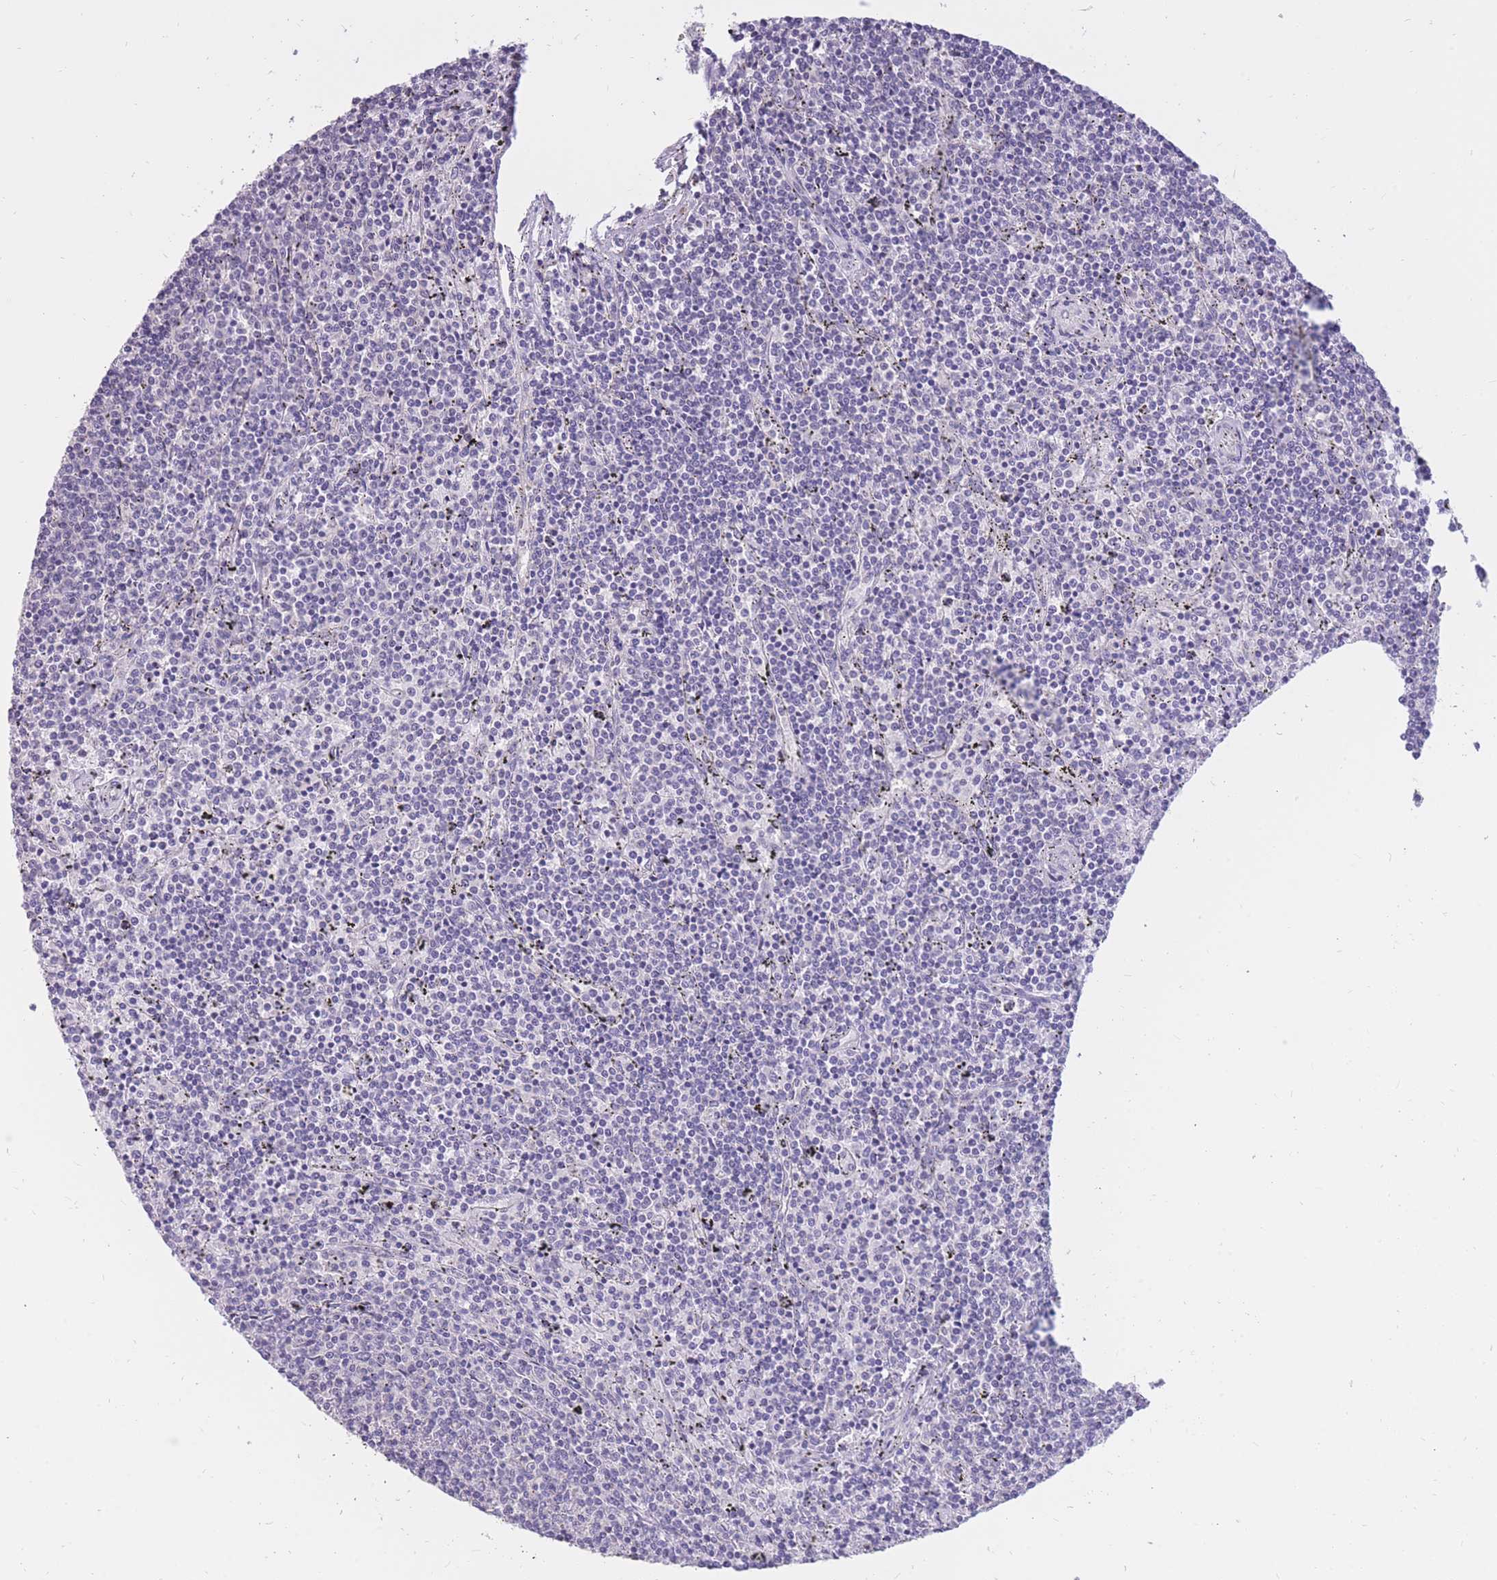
{"staining": {"intensity": "negative", "quantity": "none", "location": "none"}, "tissue": "lymphoma", "cell_type": "Tumor cells", "image_type": "cancer", "snomed": [{"axis": "morphology", "description": "Malignant lymphoma, non-Hodgkin's type, Low grade"}, {"axis": "topography", "description": "Spleen"}], "caption": "Micrograph shows no protein positivity in tumor cells of low-grade malignant lymphoma, non-Hodgkin's type tissue.", "gene": "RNF170", "patient": {"sex": "female", "age": 50}}